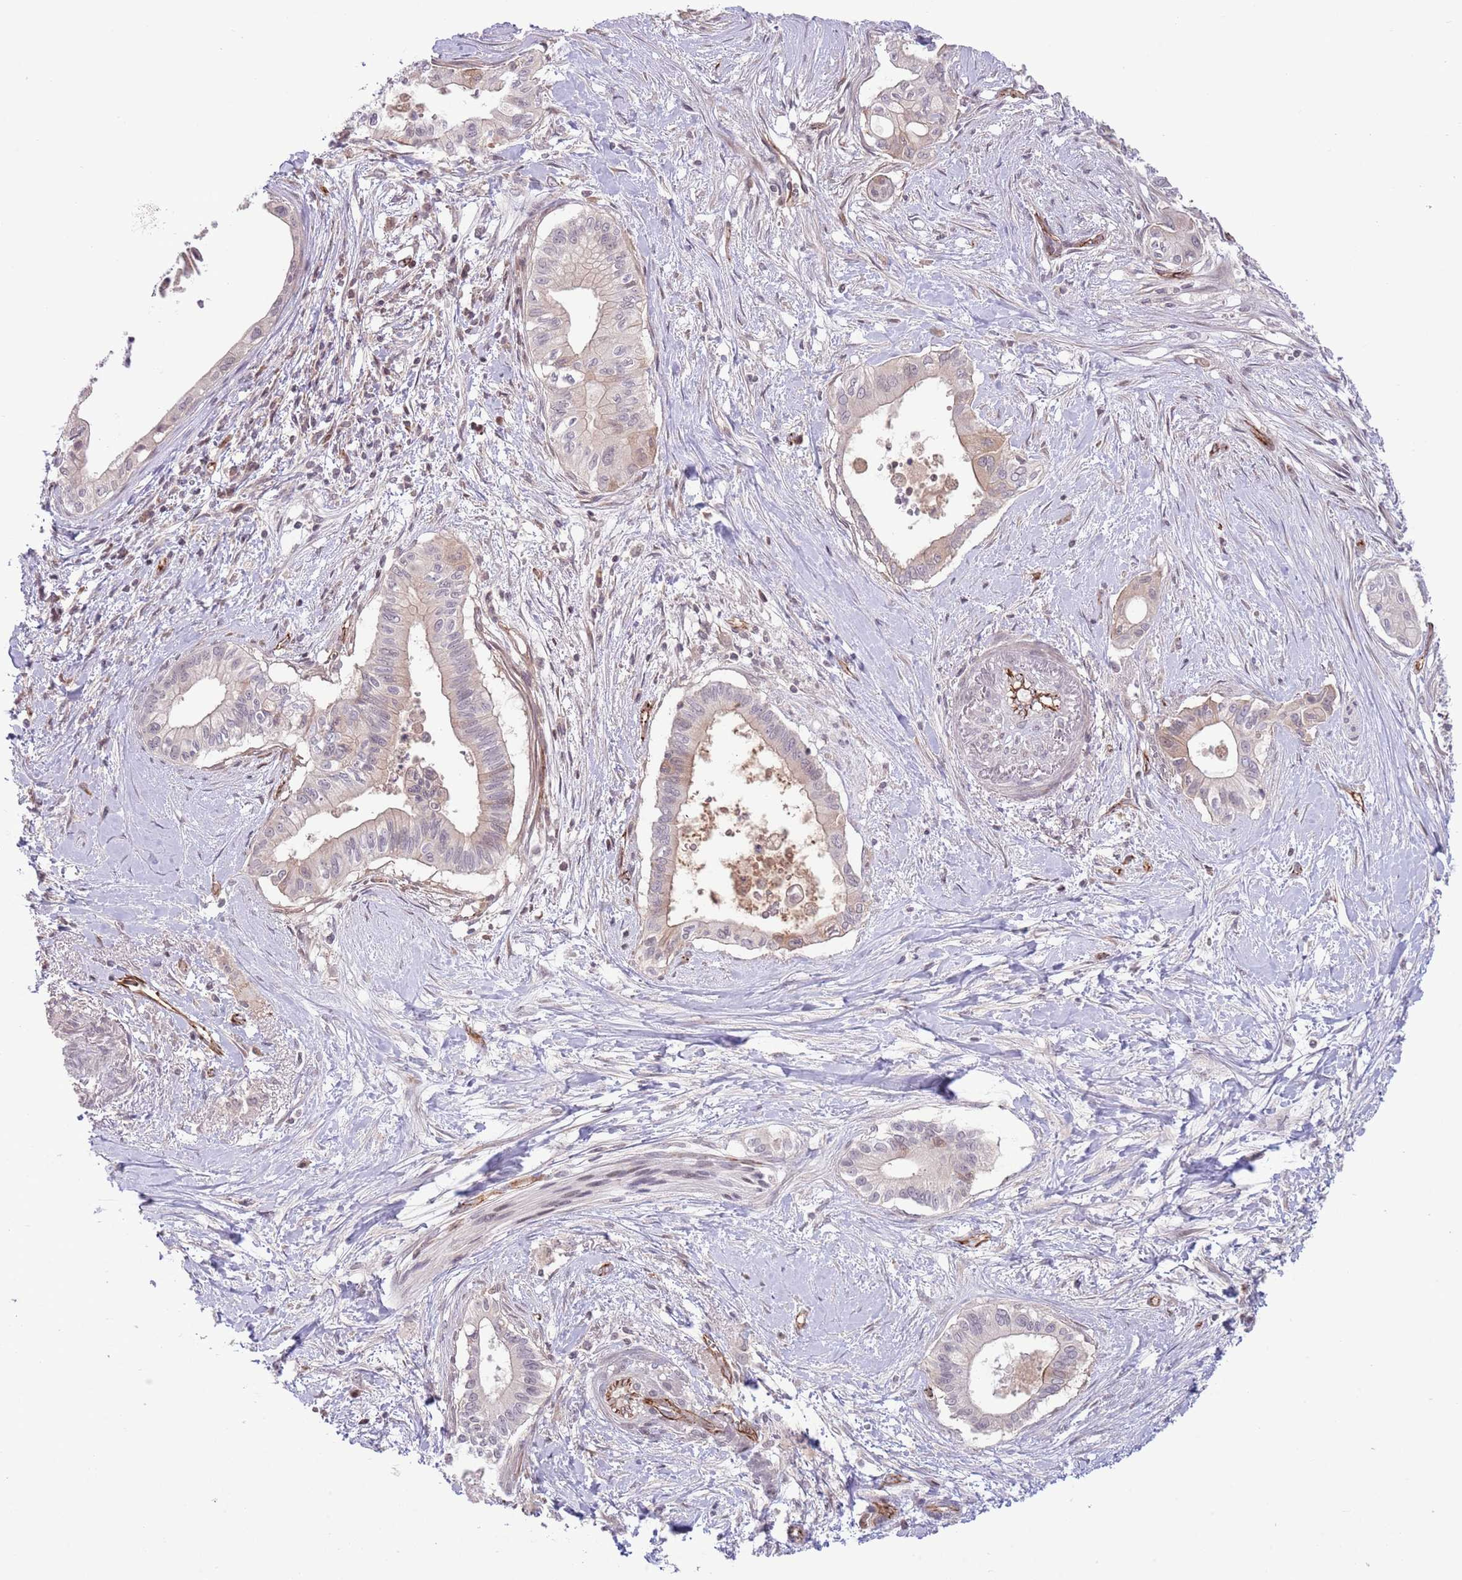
{"staining": {"intensity": "weak", "quantity": "<25%", "location": "cytoplasmic/membranous"}, "tissue": "pancreatic cancer", "cell_type": "Tumor cells", "image_type": "cancer", "snomed": [{"axis": "morphology", "description": "Adenocarcinoma, NOS"}, {"axis": "topography", "description": "Pancreas"}], "caption": "An immunohistochemistry photomicrograph of pancreatic cancer is shown. There is no staining in tumor cells of pancreatic cancer. The staining is performed using DAB brown chromogen with nuclei counter-stained in using hematoxylin.", "gene": "DPP10", "patient": {"sex": "male", "age": 78}}